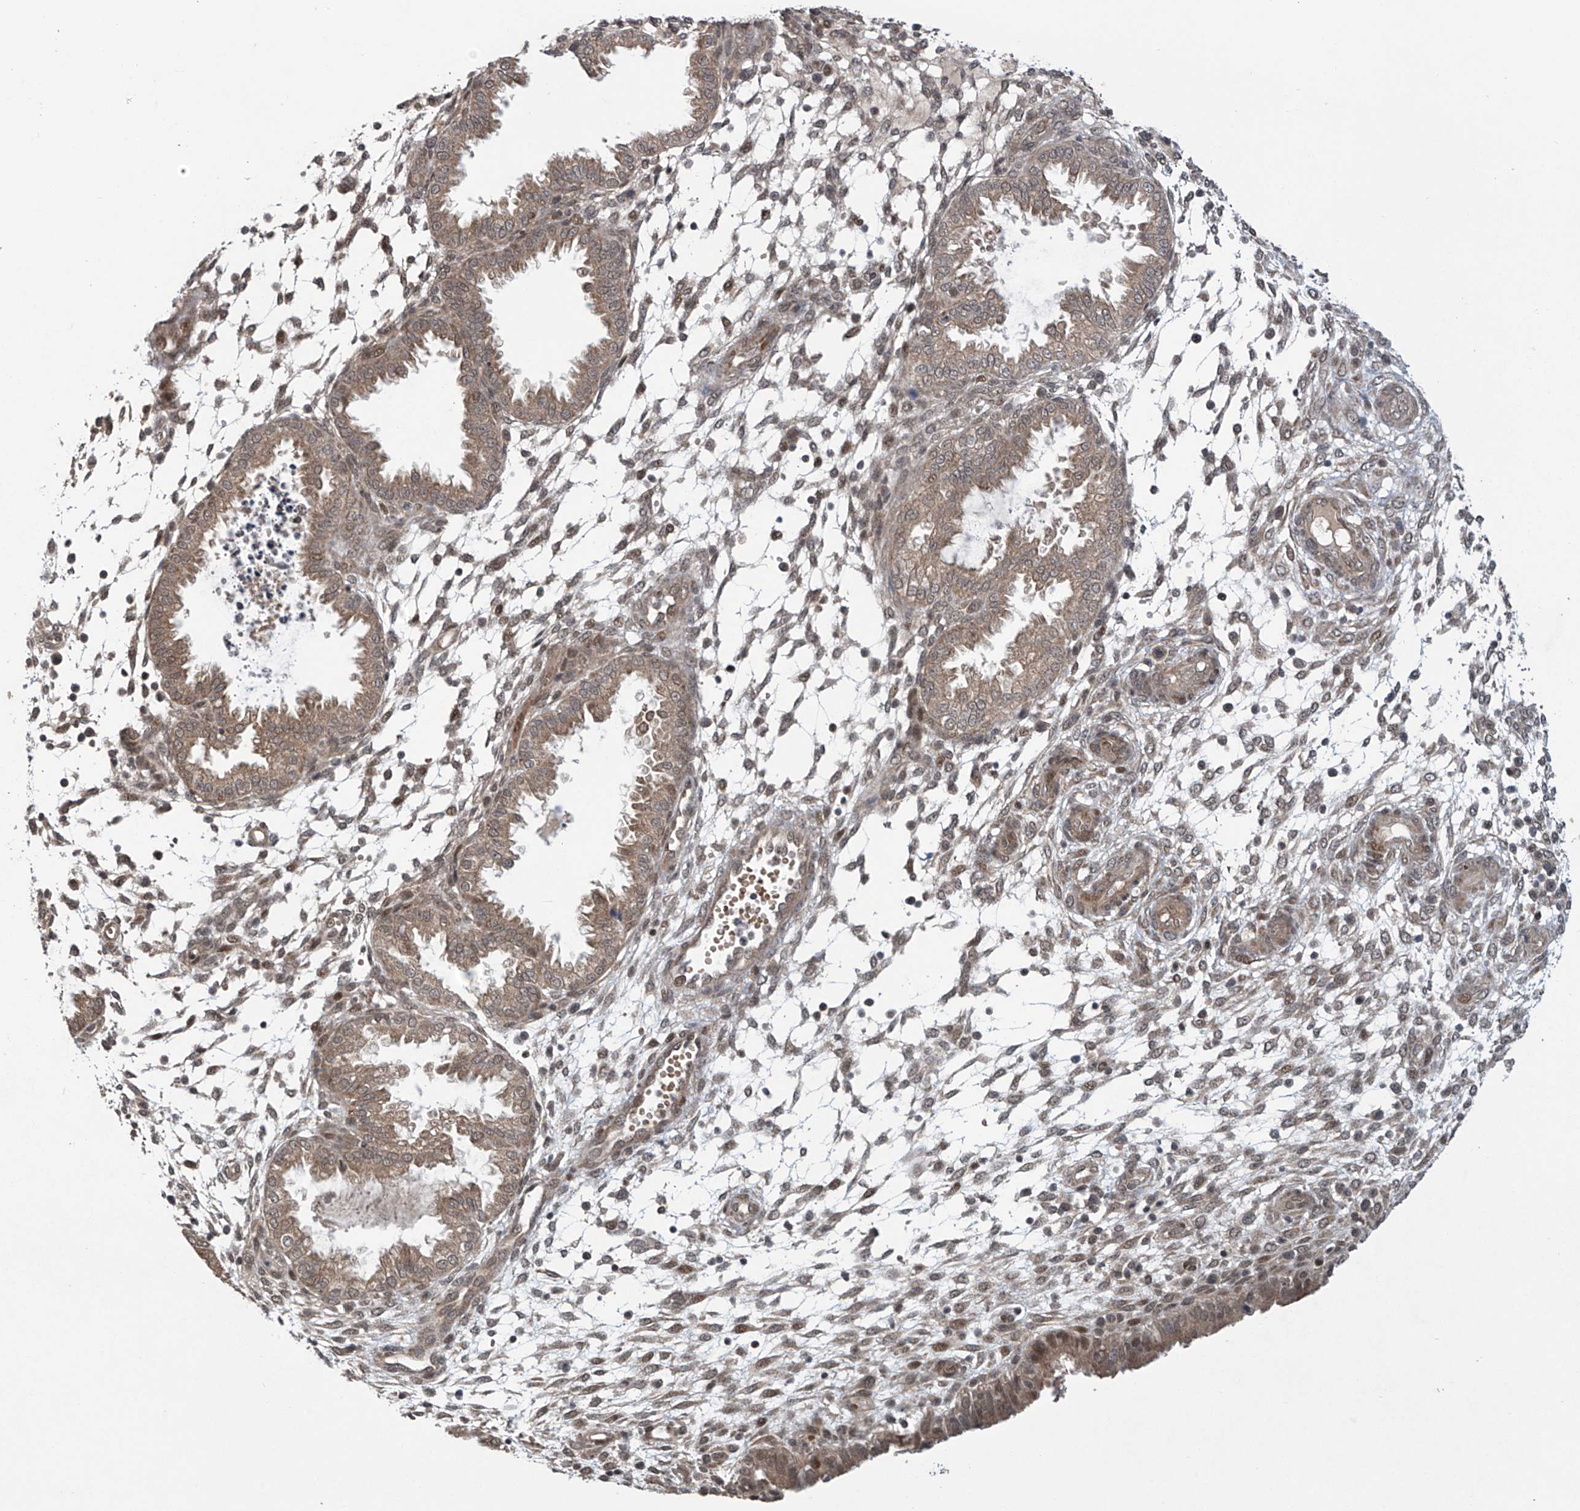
{"staining": {"intensity": "weak", "quantity": "25%-75%", "location": "cytoplasmic/membranous,nuclear"}, "tissue": "endometrium", "cell_type": "Cells in endometrial stroma", "image_type": "normal", "snomed": [{"axis": "morphology", "description": "Normal tissue, NOS"}, {"axis": "topography", "description": "Endometrium"}], "caption": "IHC (DAB) staining of unremarkable human endometrium exhibits weak cytoplasmic/membranous,nuclear protein positivity in approximately 25%-75% of cells in endometrial stroma.", "gene": "ABHD13", "patient": {"sex": "female", "age": 33}}